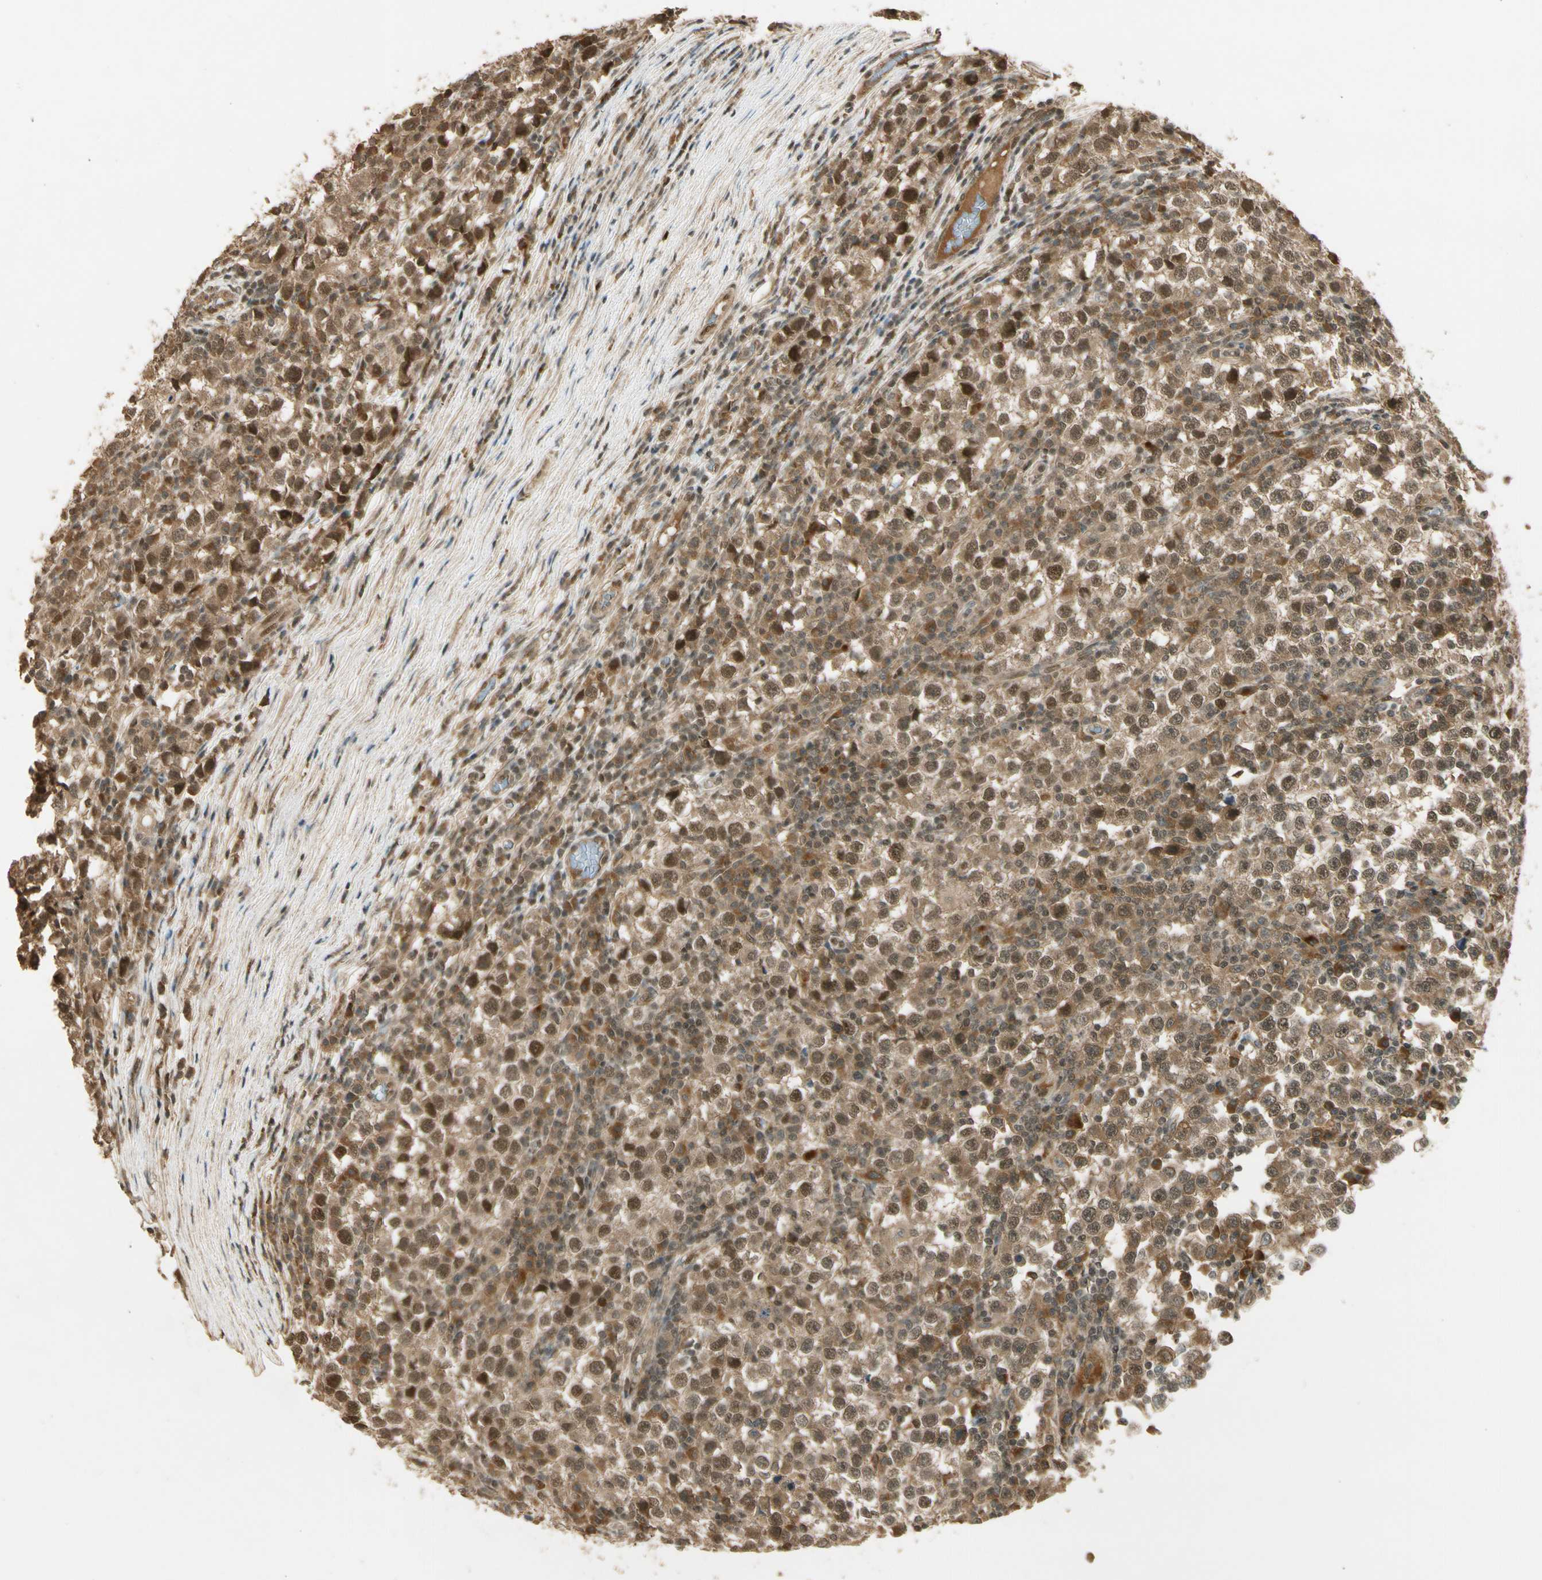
{"staining": {"intensity": "moderate", "quantity": ">75%", "location": "cytoplasmic/membranous,nuclear"}, "tissue": "testis cancer", "cell_type": "Tumor cells", "image_type": "cancer", "snomed": [{"axis": "morphology", "description": "Seminoma, NOS"}, {"axis": "topography", "description": "Testis"}], "caption": "Testis cancer (seminoma) tissue shows moderate cytoplasmic/membranous and nuclear staining in approximately >75% of tumor cells", "gene": "GMEB2", "patient": {"sex": "male", "age": 65}}